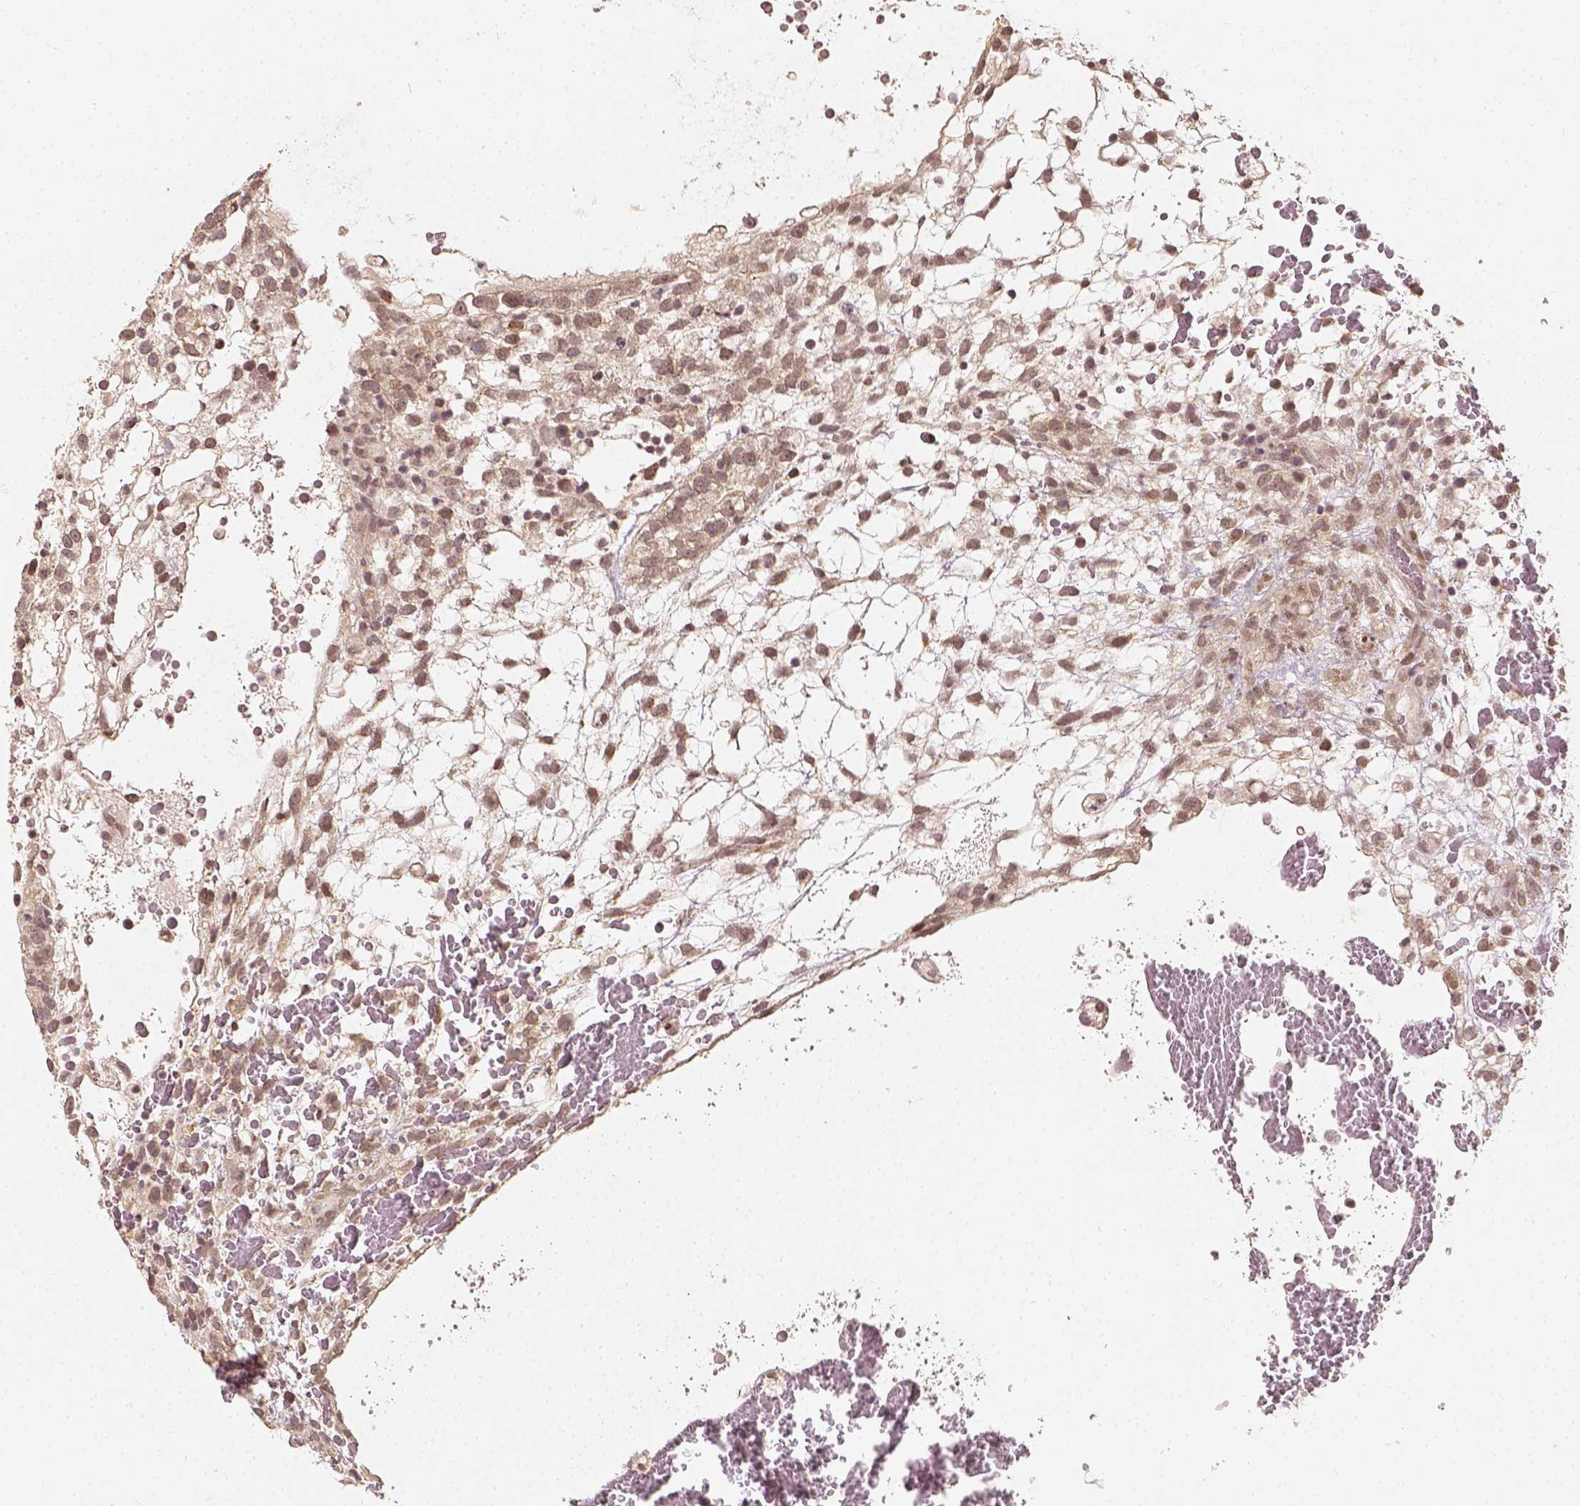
{"staining": {"intensity": "weak", "quantity": ">75%", "location": "nuclear"}, "tissue": "testis cancer", "cell_type": "Tumor cells", "image_type": "cancer", "snomed": [{"axis": "morphology", "description": "Normal tissue, NOS"}, {"axis": "morphology", "description": "Carcinoma, Embryonal, NOS"}, {"axis": "topography", "description": "Testis"}], "caption": "Immunohistochemical staining of embryonal carcinoma (testis) shows low levels of weak nuclear staining in about >75% of tumor cells.", "gene": "ZMAT3", "patient": {"sex": "male", "age": 32}}